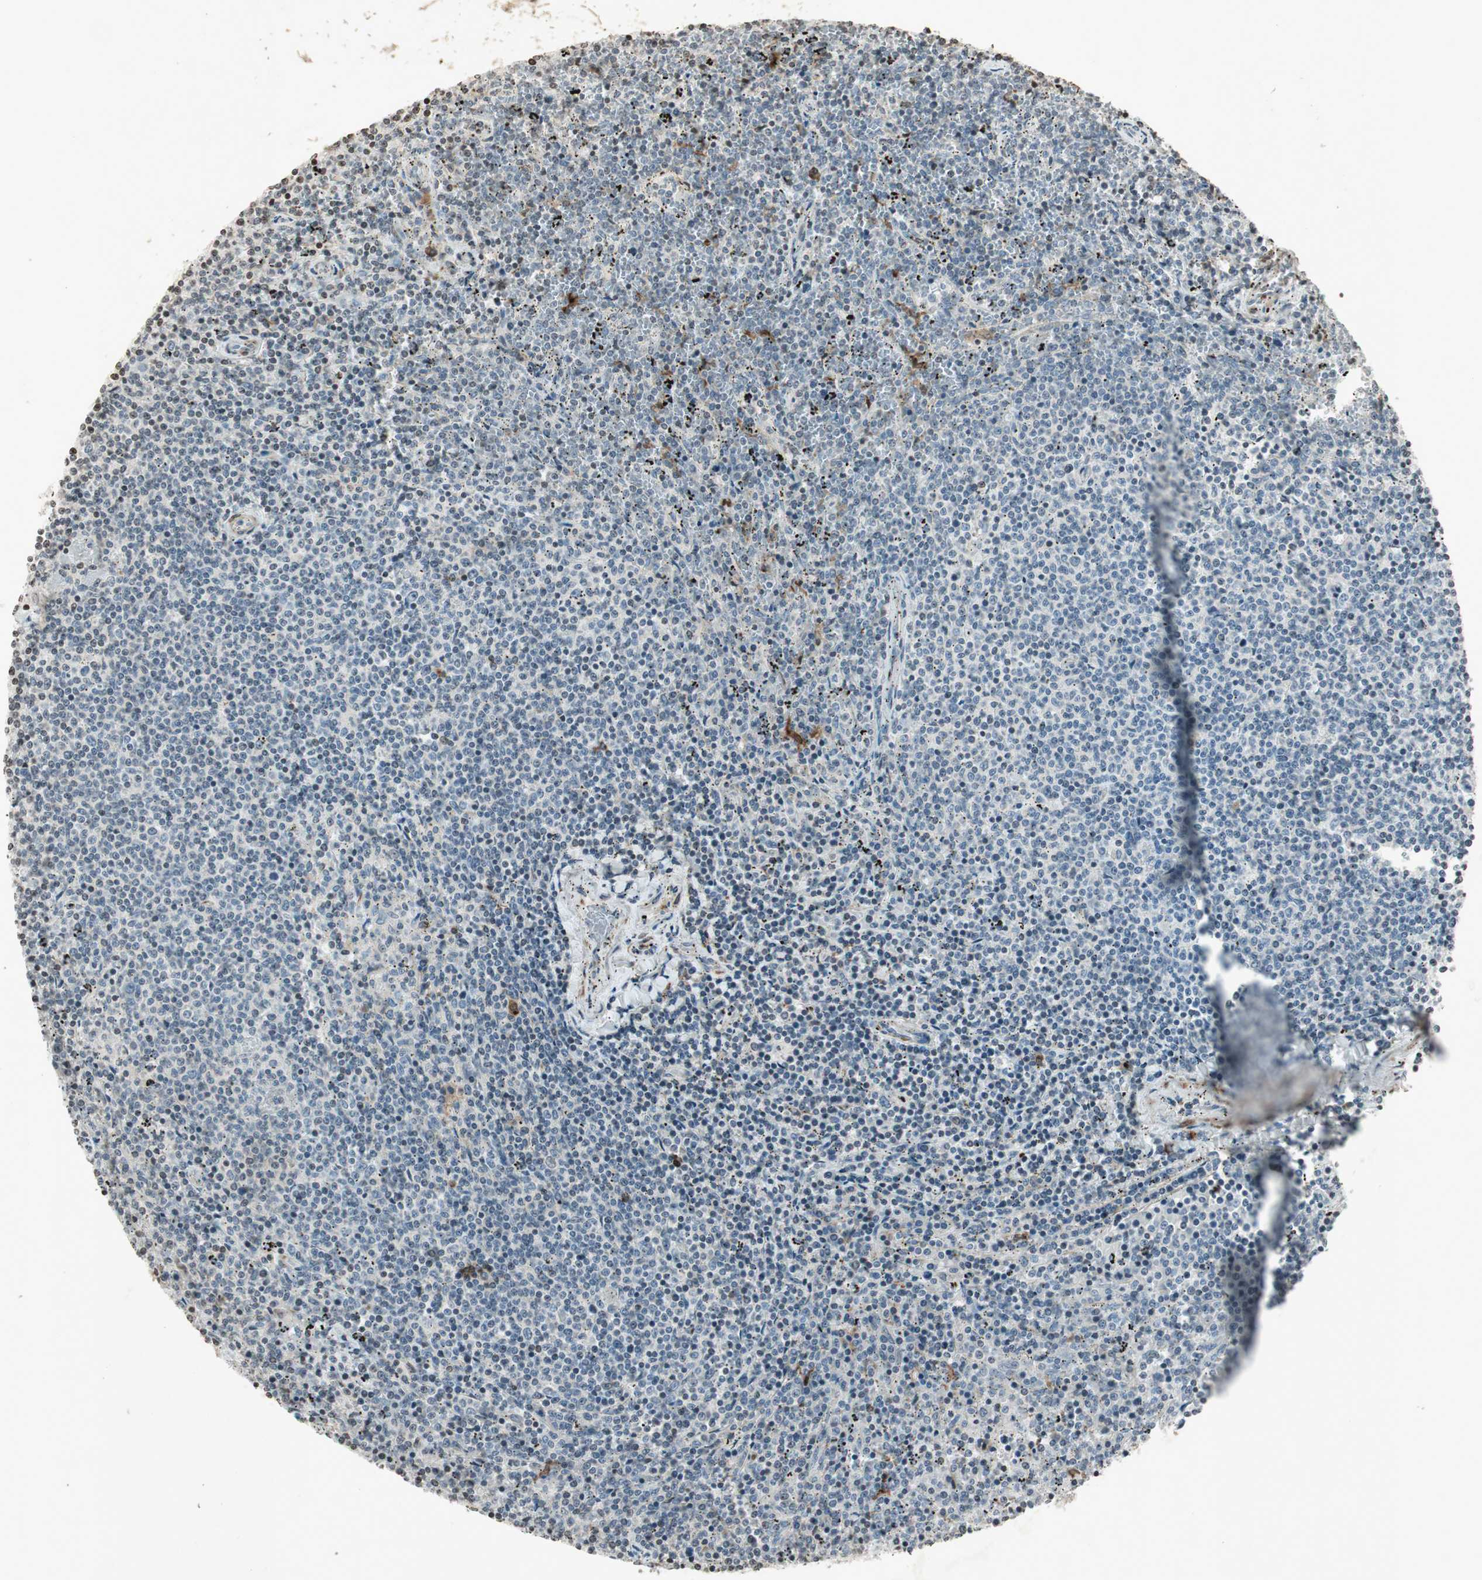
{"staining": {"intensity": "negative", "quantity": "none", "location": "none"}, "tissue": "lymphoma", "cell_type": "Tumor cells", "image_type": "cancer", "snomed": [{"axis": "morphology", "description": "Malignant lymphoma, non-Hodgkin's type, Low grade"}, {"axis": "topography", "description": "Spleen"}], "caption": "An immunohistochemistry (IHC) micrograph of low-grade malignant lymphoma, non-Hodgkin's type is shown. There is no staining in tumor cells of low-grade malignant lymphoma, non-Hodgkin's type. (Immunohistochemistry, brightfield microscopy, high magnification).", "gene": "PRKG1", "patient": {"sex": "female", "age": 50}}